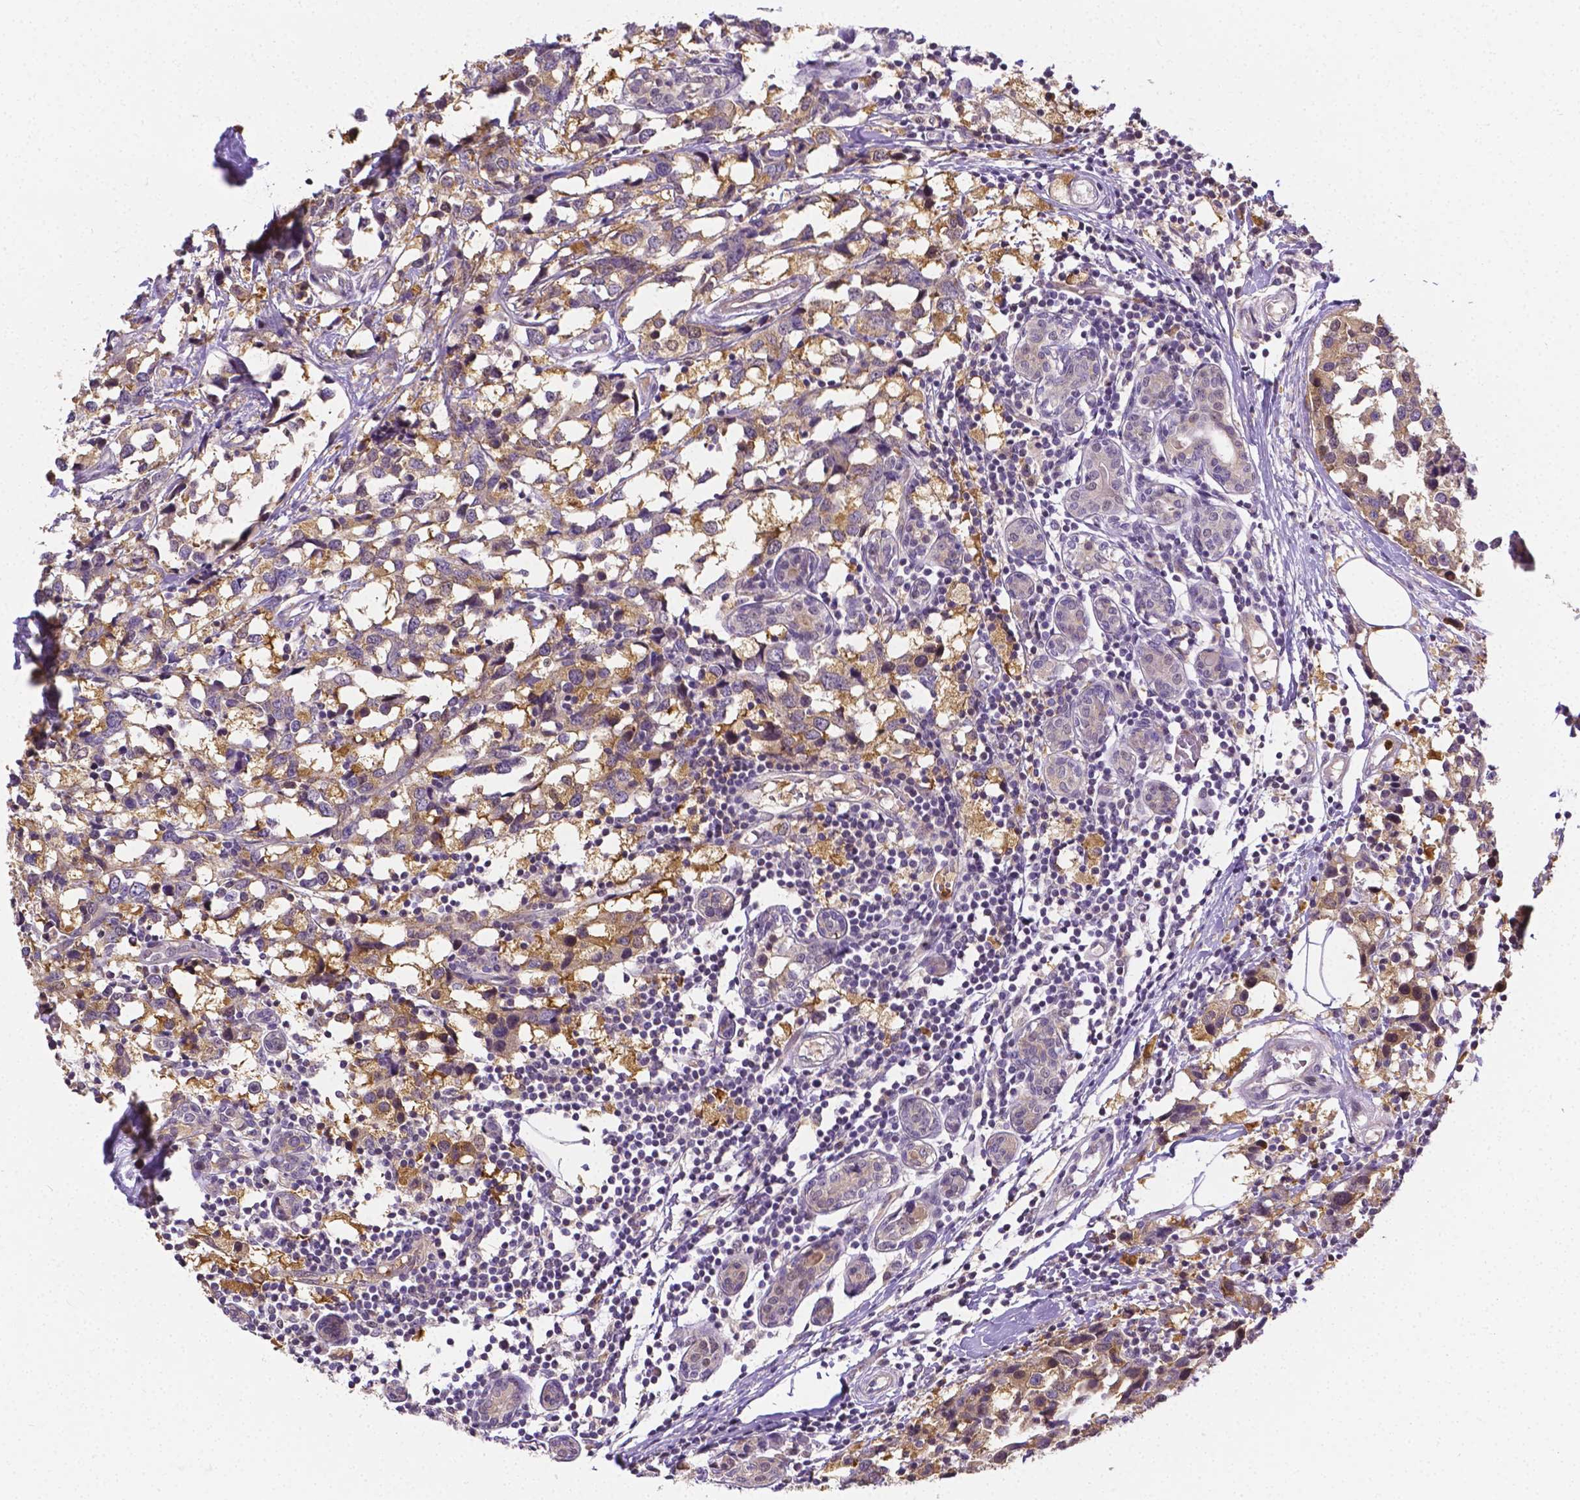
{"staining": {"intensity": "weak", "quantity": ">75%", "location": "cytoplasmic/membranous"}, "tissue": "breast cancer", "cell_type": "Tumor cells", "image_type": "cancer", "snomed": [{"axis": "morphology", "description": "Lobular carcinoma"}, {"axis": "topography", "description": "Breast"}], "caption": "This is a micrograph of immunohistochemistry staining of breast cancer, which shows weak positivity in the cytoplasmic/membranous of tumor cells.", "gene": "ZNRD2", "patient": {"sex": "female", "age": 59}}